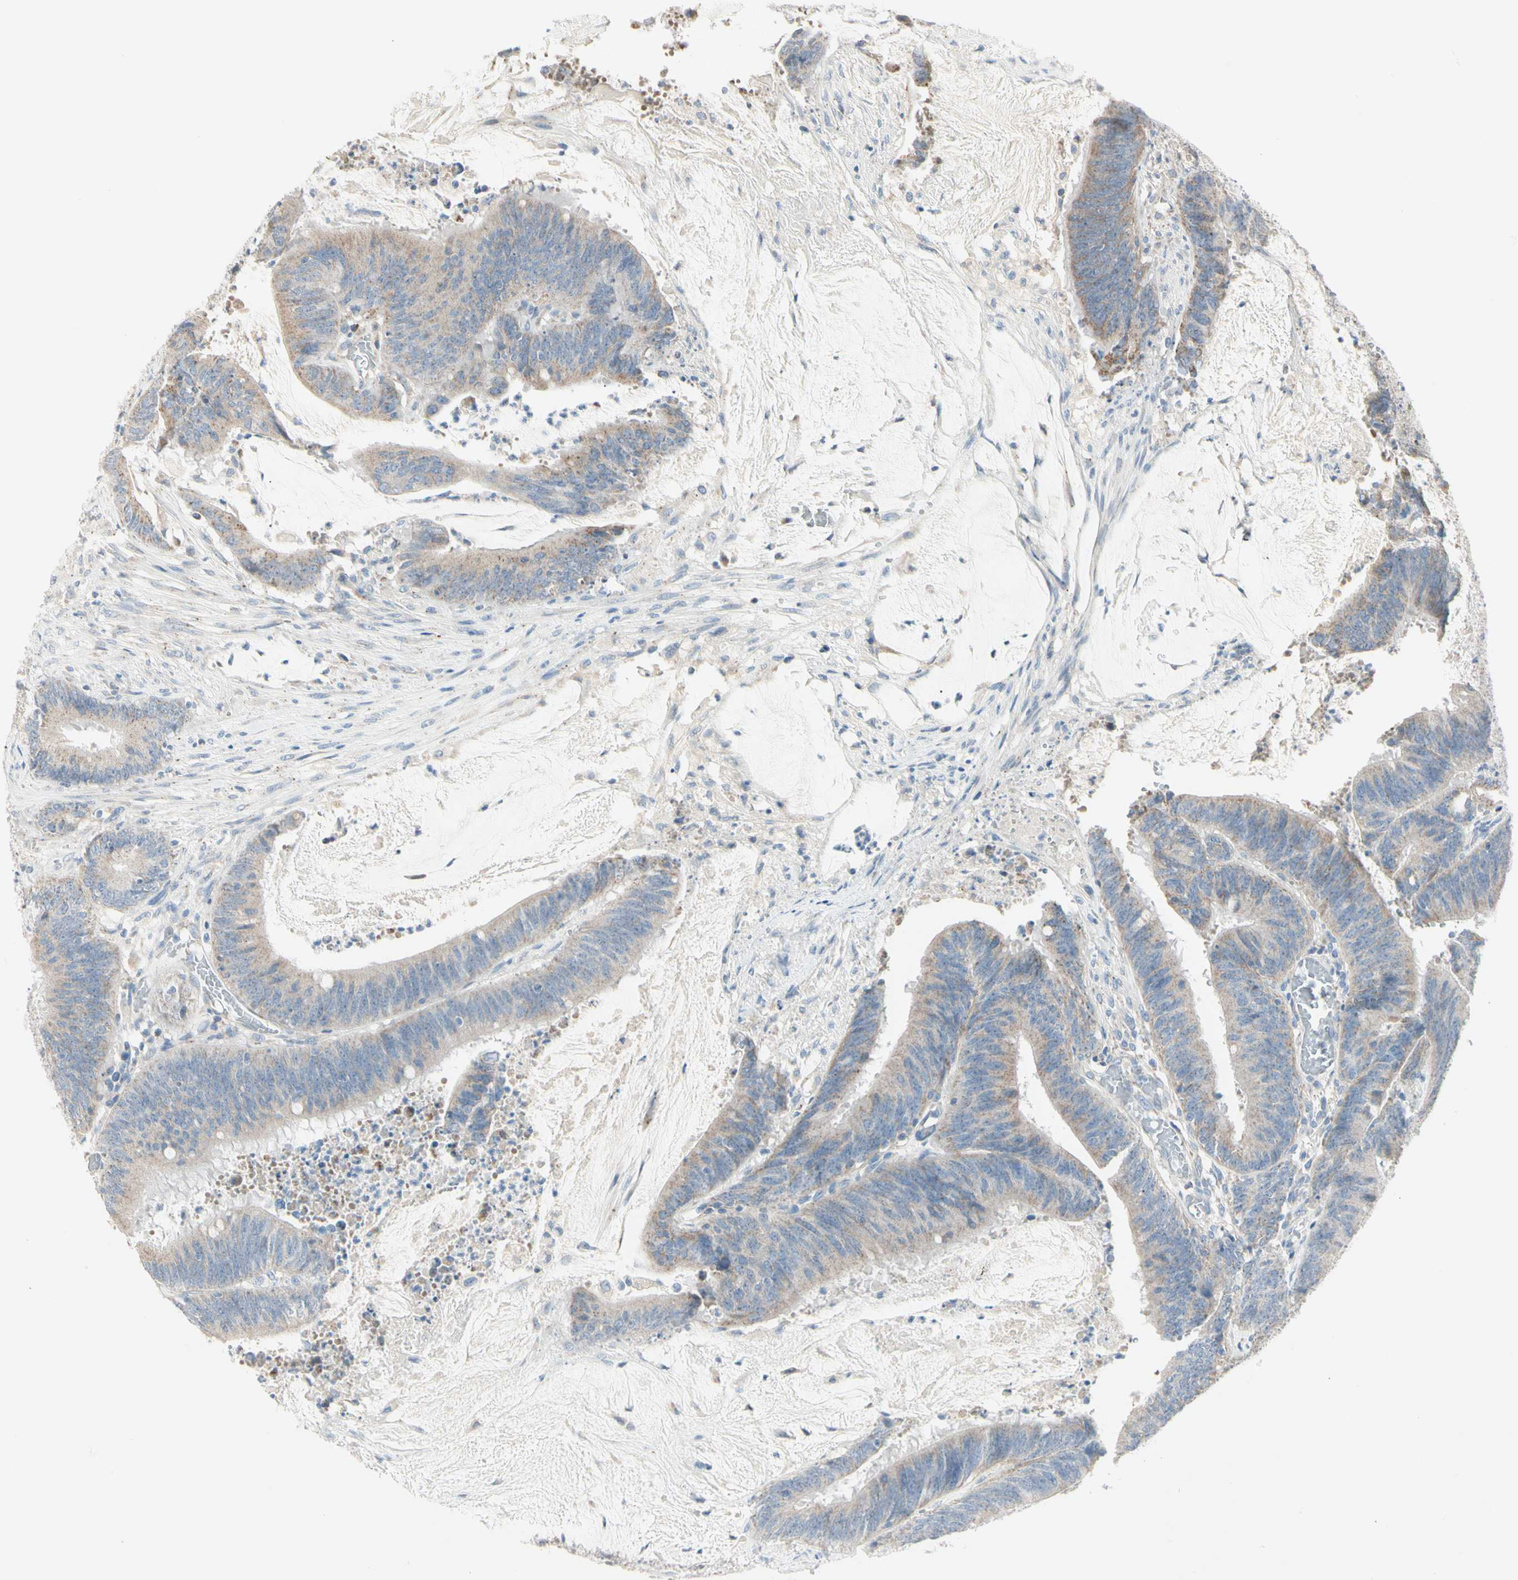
{"staining": {"intensity": "moderate", "quantity": "25%-75%", "location": "cytoplasmic/membranous"}, "tissue": "colorectal cancer", "cell_type": "Tumor cells", "image_type": "cancer", "snomed": [{"axis": "morphology", "description": "Adenocarcinoma, NOS"}, {"axis": "topography", "description": "Rectum"}], "caption": "Immunohistochemical staining of human colorectal cancer (adenocarcinoma) exhibits medium levels of moderate cytoplasmic/membranous staining in approximately 25%-75% of tumor cells.", "gene": "ALDH18A1", "patient": {"sex": "female", "age": 66}}